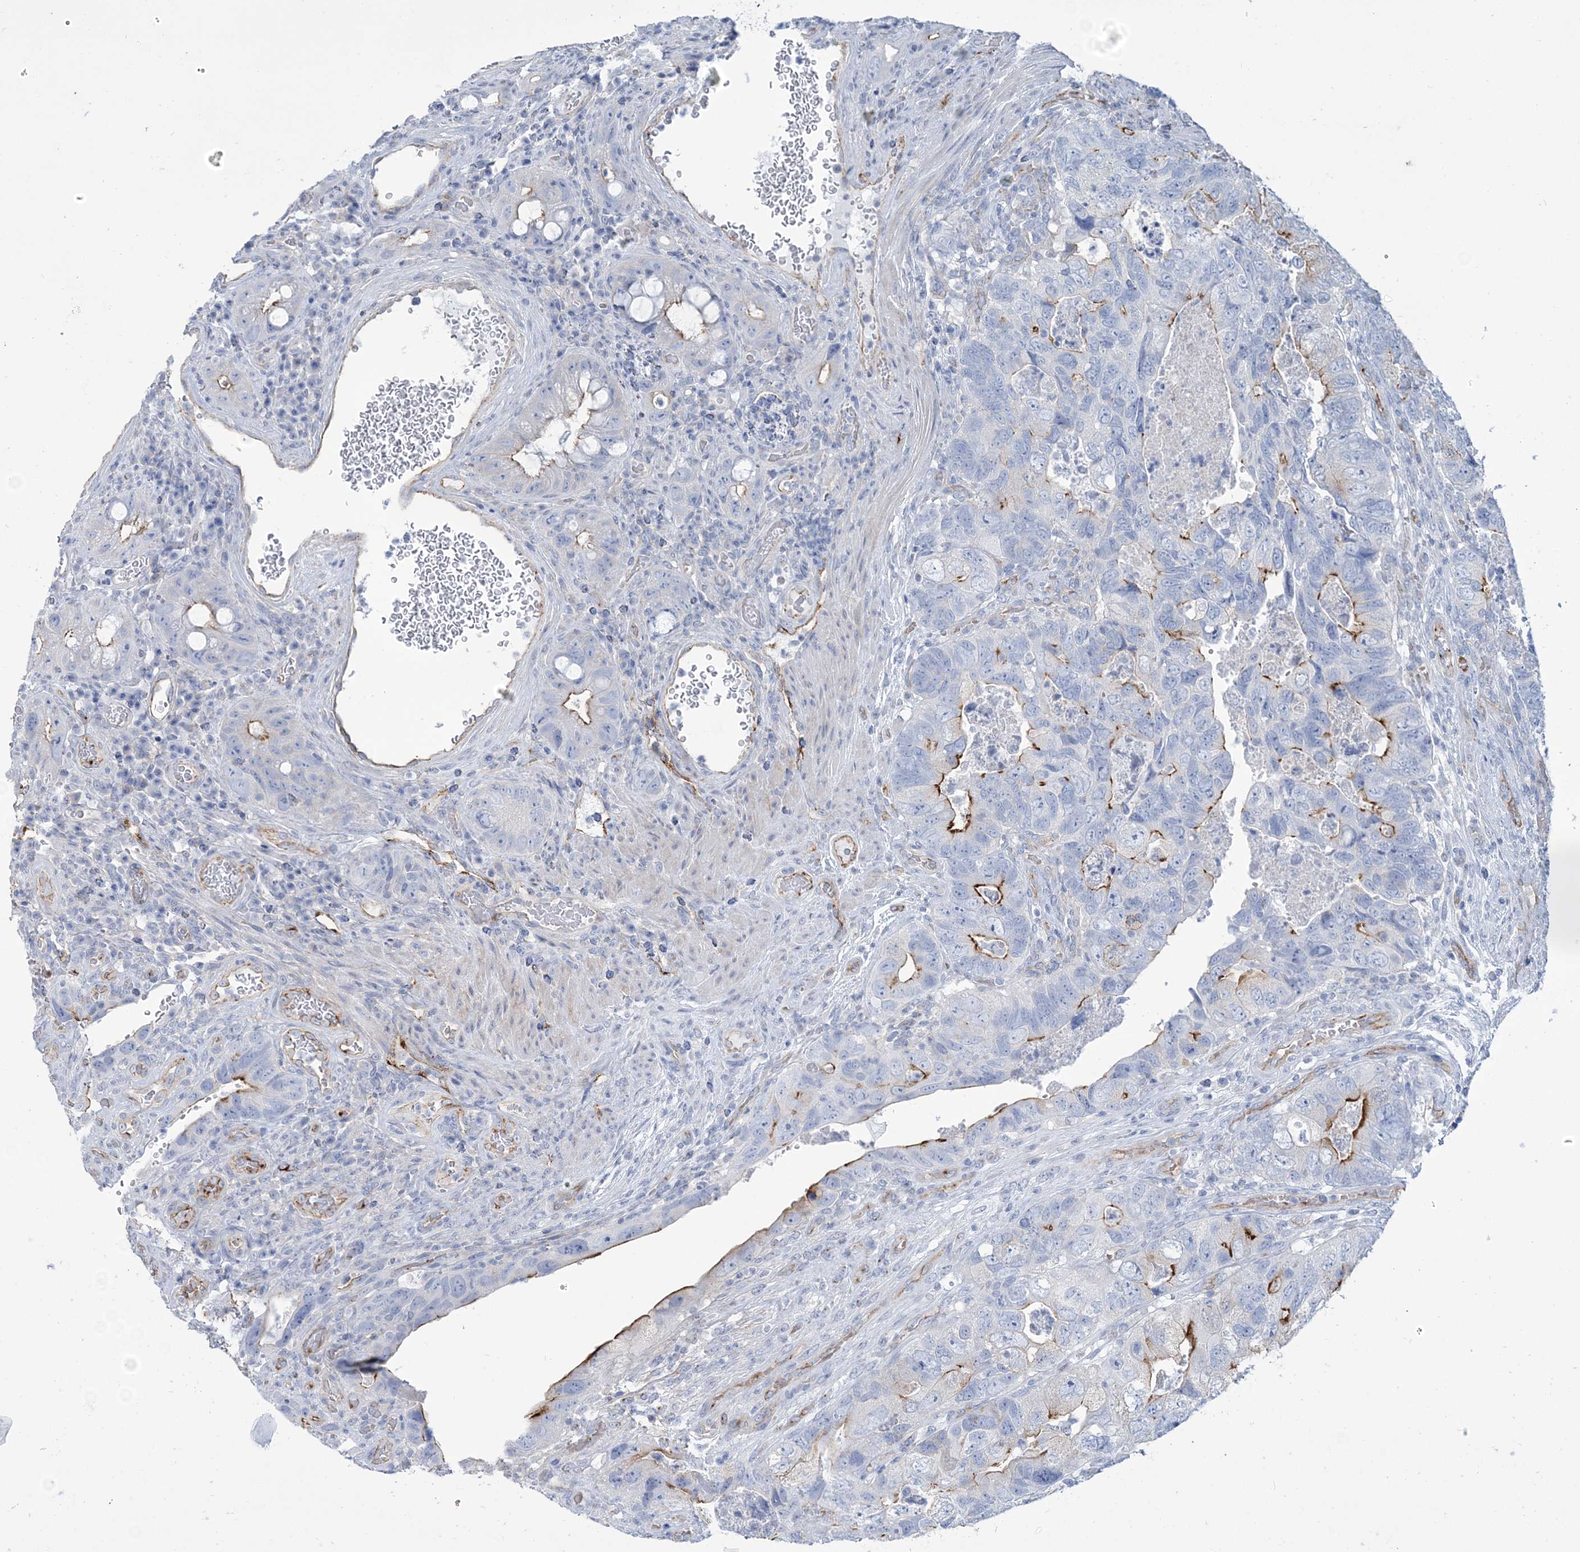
{"staining": {"intensity": "strong", "quantity": "<25%", "location": "cytoplasmic/membranous"}, "tissue": "colorectal cancer", "cell_type": "Tumor cells", "image_type": "cancer", "snomed": [{"axis": "morphology", "description": "Adenocarcinoma, NOS"}, {"axis": "topography", "description": "Rectum"}], "caption": "Protein staining by immunohistochemistry (IHC) shows strong cytoplasmic/membranous expression in about <25% of tumor cells in colorectal cancer.", "gene": "RAB11FIP5", "patient": {"sex": "male", "age": 63}}